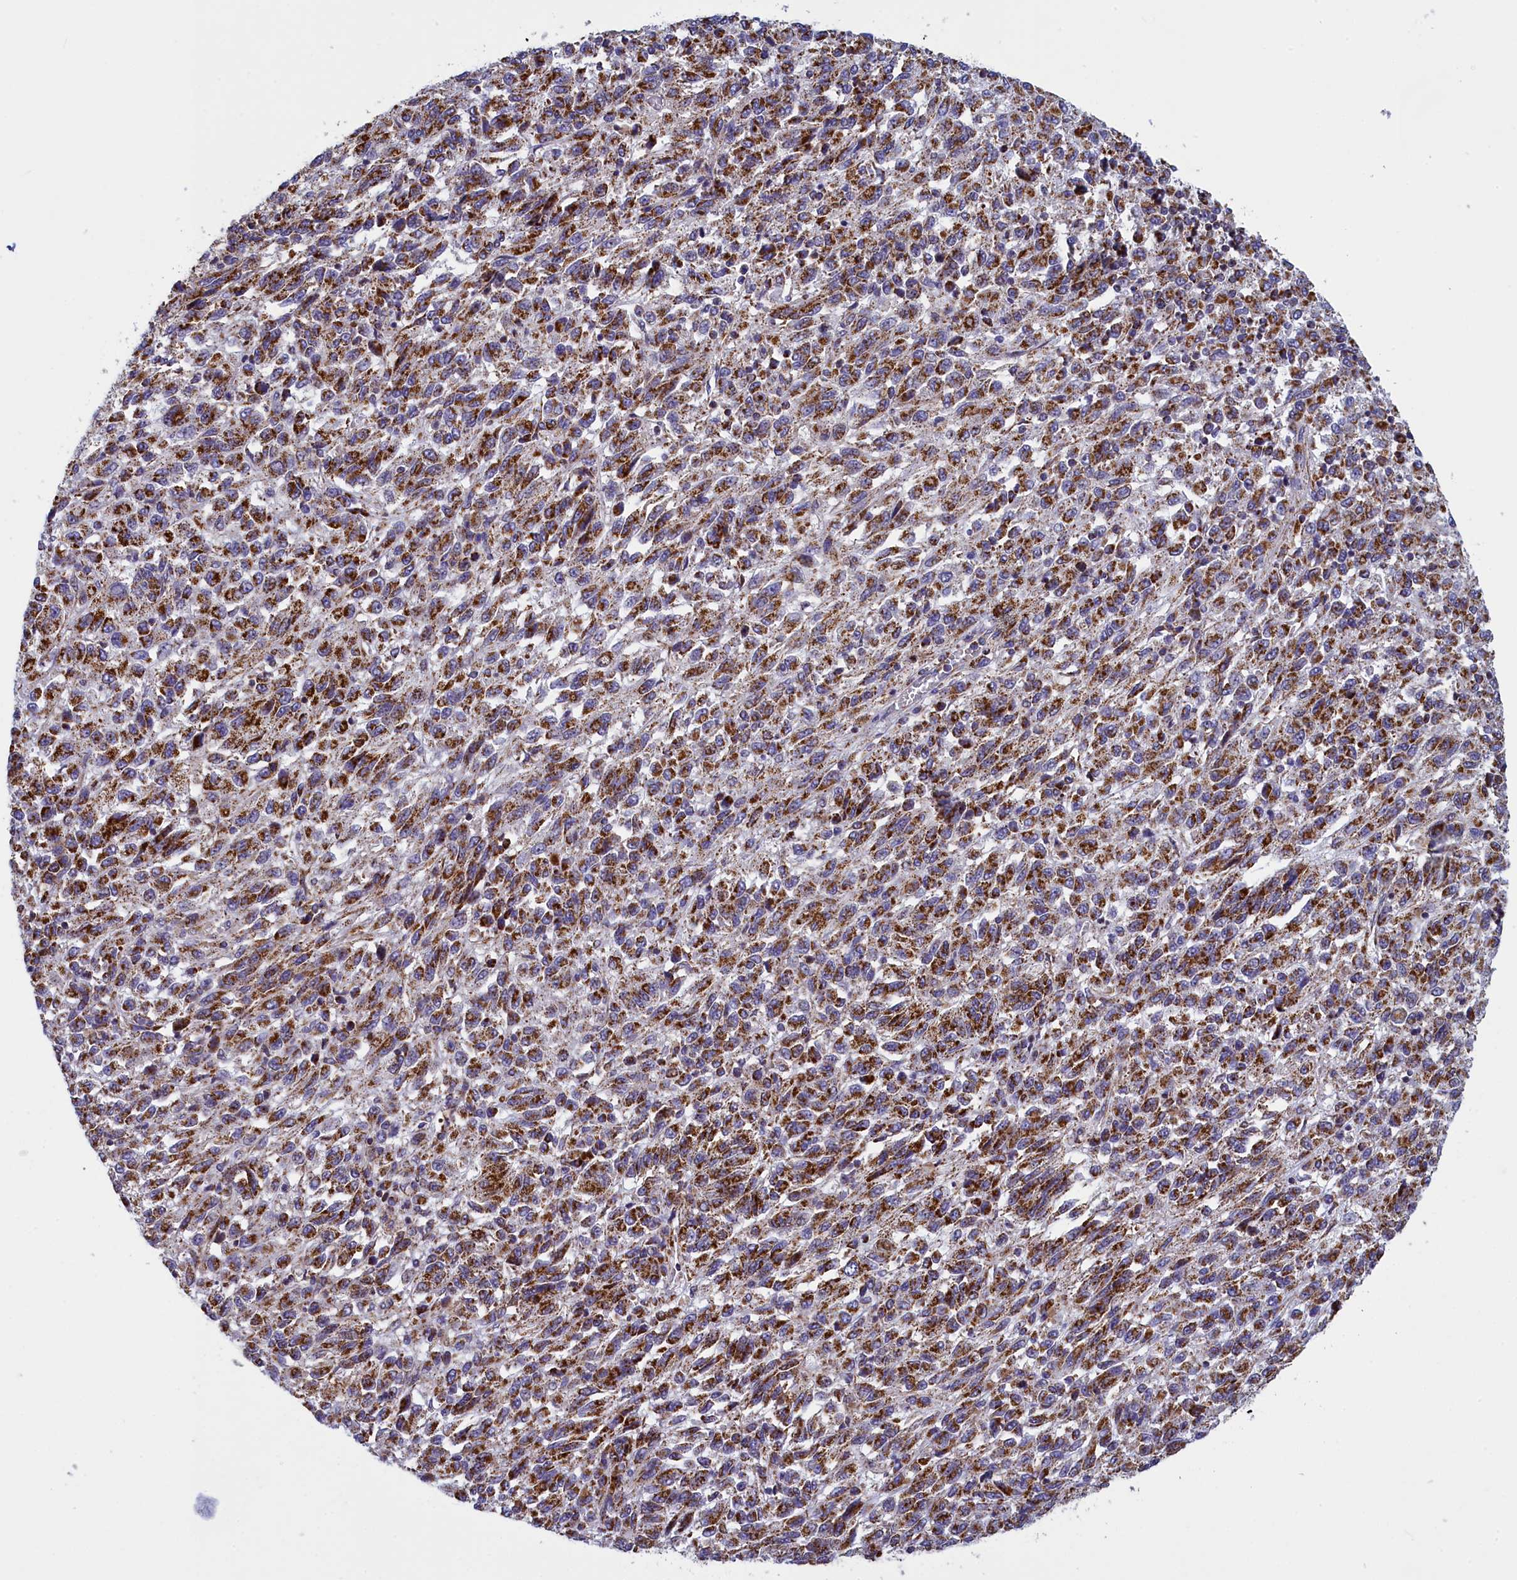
{"staining": {"intensity": "strong", "quantity": ">75%", "location": "cytoplasmic/membranous"}, "tissue": "melanoma", "cell_type": "Tumor cells", "image_type": "cancer", "snomed": [{"axis": "morphology", "description": "Malignant melanoma, Metastatic site"}, {"axis": "topography", "description": "Lung"}], "caption": "Immunohistochemistry (DAB) staining of malignant melanoma (metastatic site) exhibits strong cytoplasmic/membranous protein expression in approximately >75% of tumor cells.", "gene": "IFT122", "patient": {"sex": "male", "age": 64}}